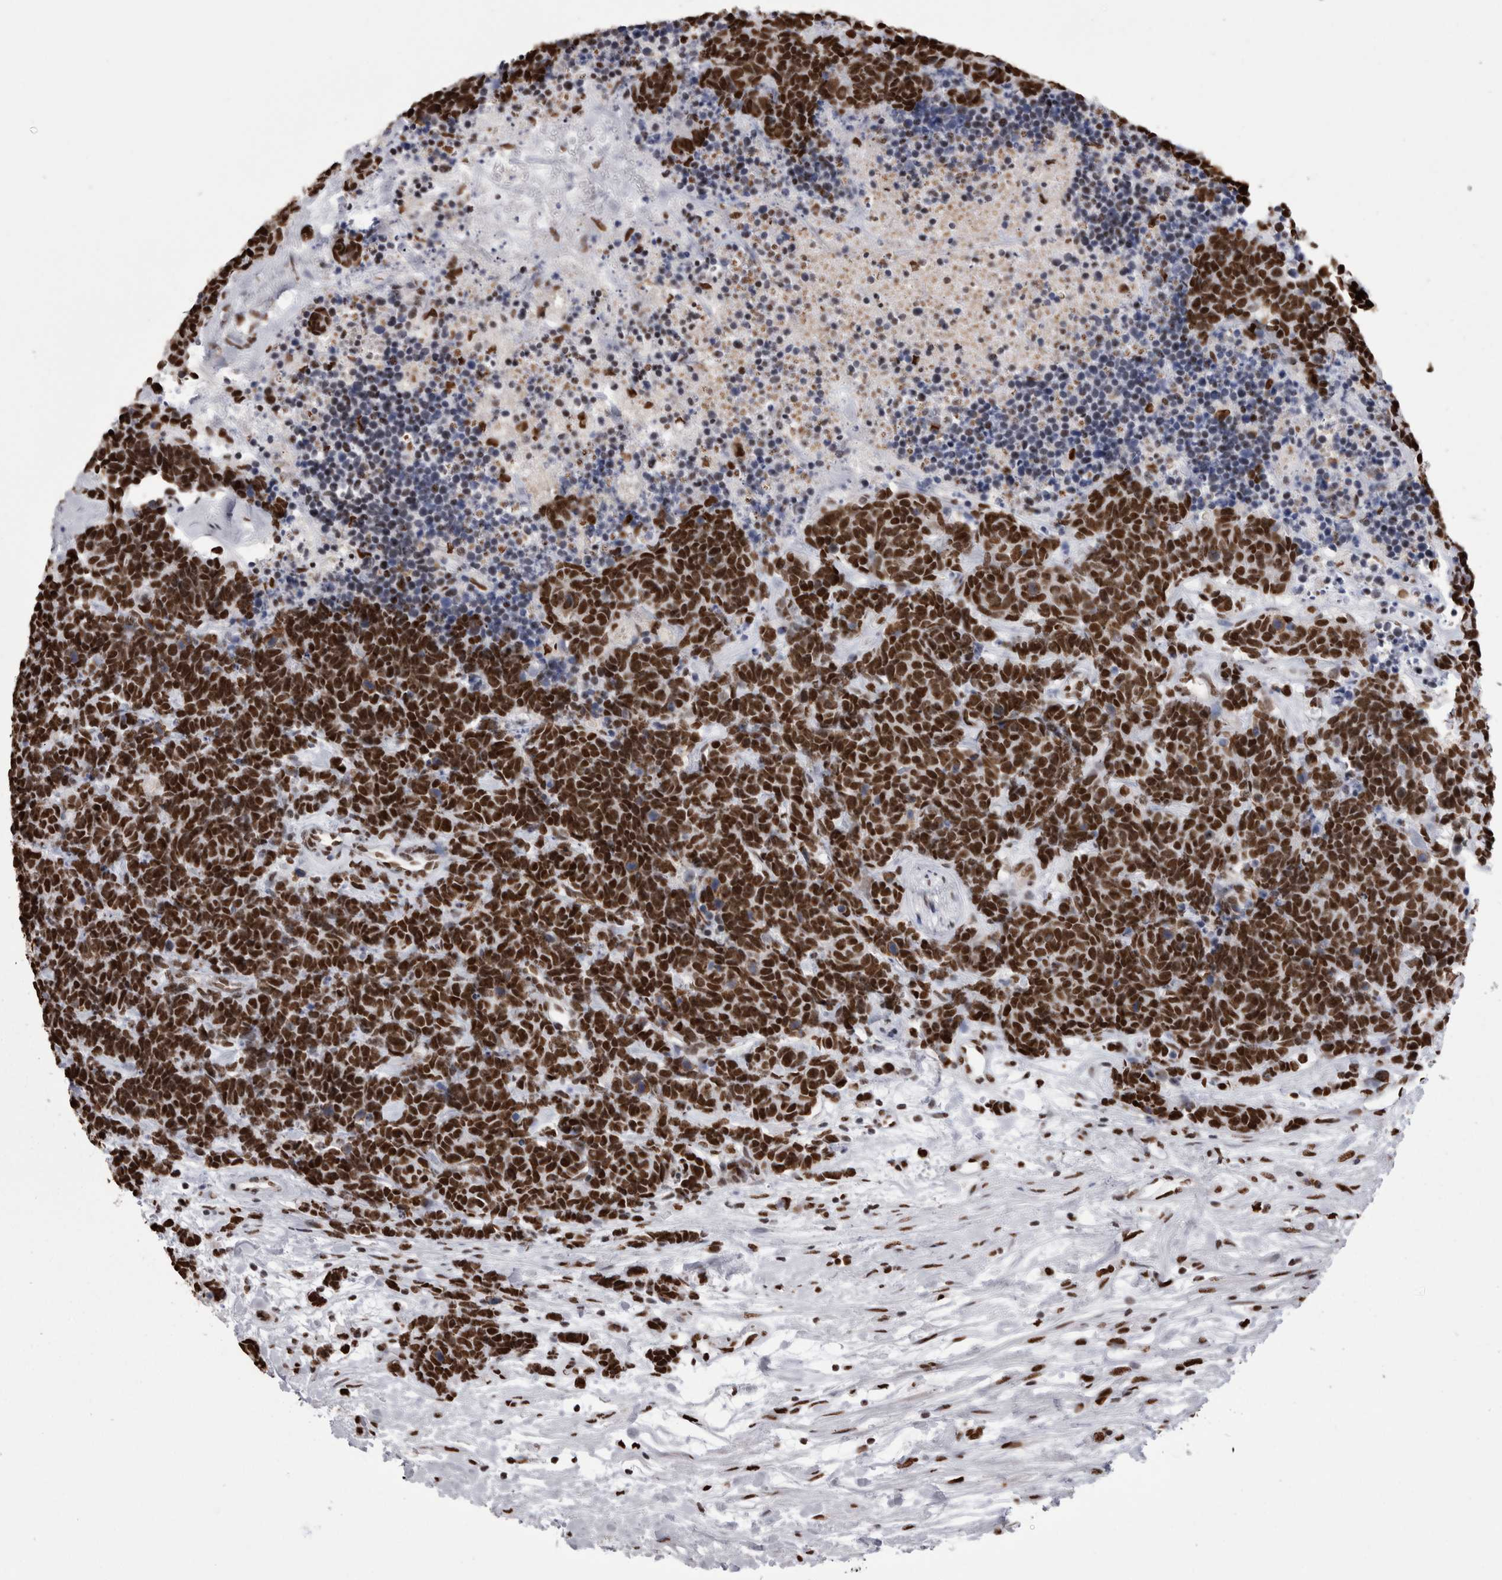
{"staining": {"intensity": "strong", "quantity": ">75%", "location": "nuclear"}, "tissue": "carcinoid", "cell_type": "Tumor cells", "image_type": "cancer", "snomed": [{"axis": "morphology", "description": "Carcinoma, NOS"}, {"axis": "morphology", "description": "Carcinoid, malignant, NOS"}, {"axis": "topography", "description": "Urinary bladder"}], "caption": "Protein analysis of carcinoid (malignant) tissue reveals strong nuclear positivity in about >75% of tumor cells. The staining is performed using DAB brown chromogen to label protein expression. The nuclei are counter-stained blue using hematoxylin.", "gene": "HNRNPM", "patient": {"sex": "male", "age": 57}}